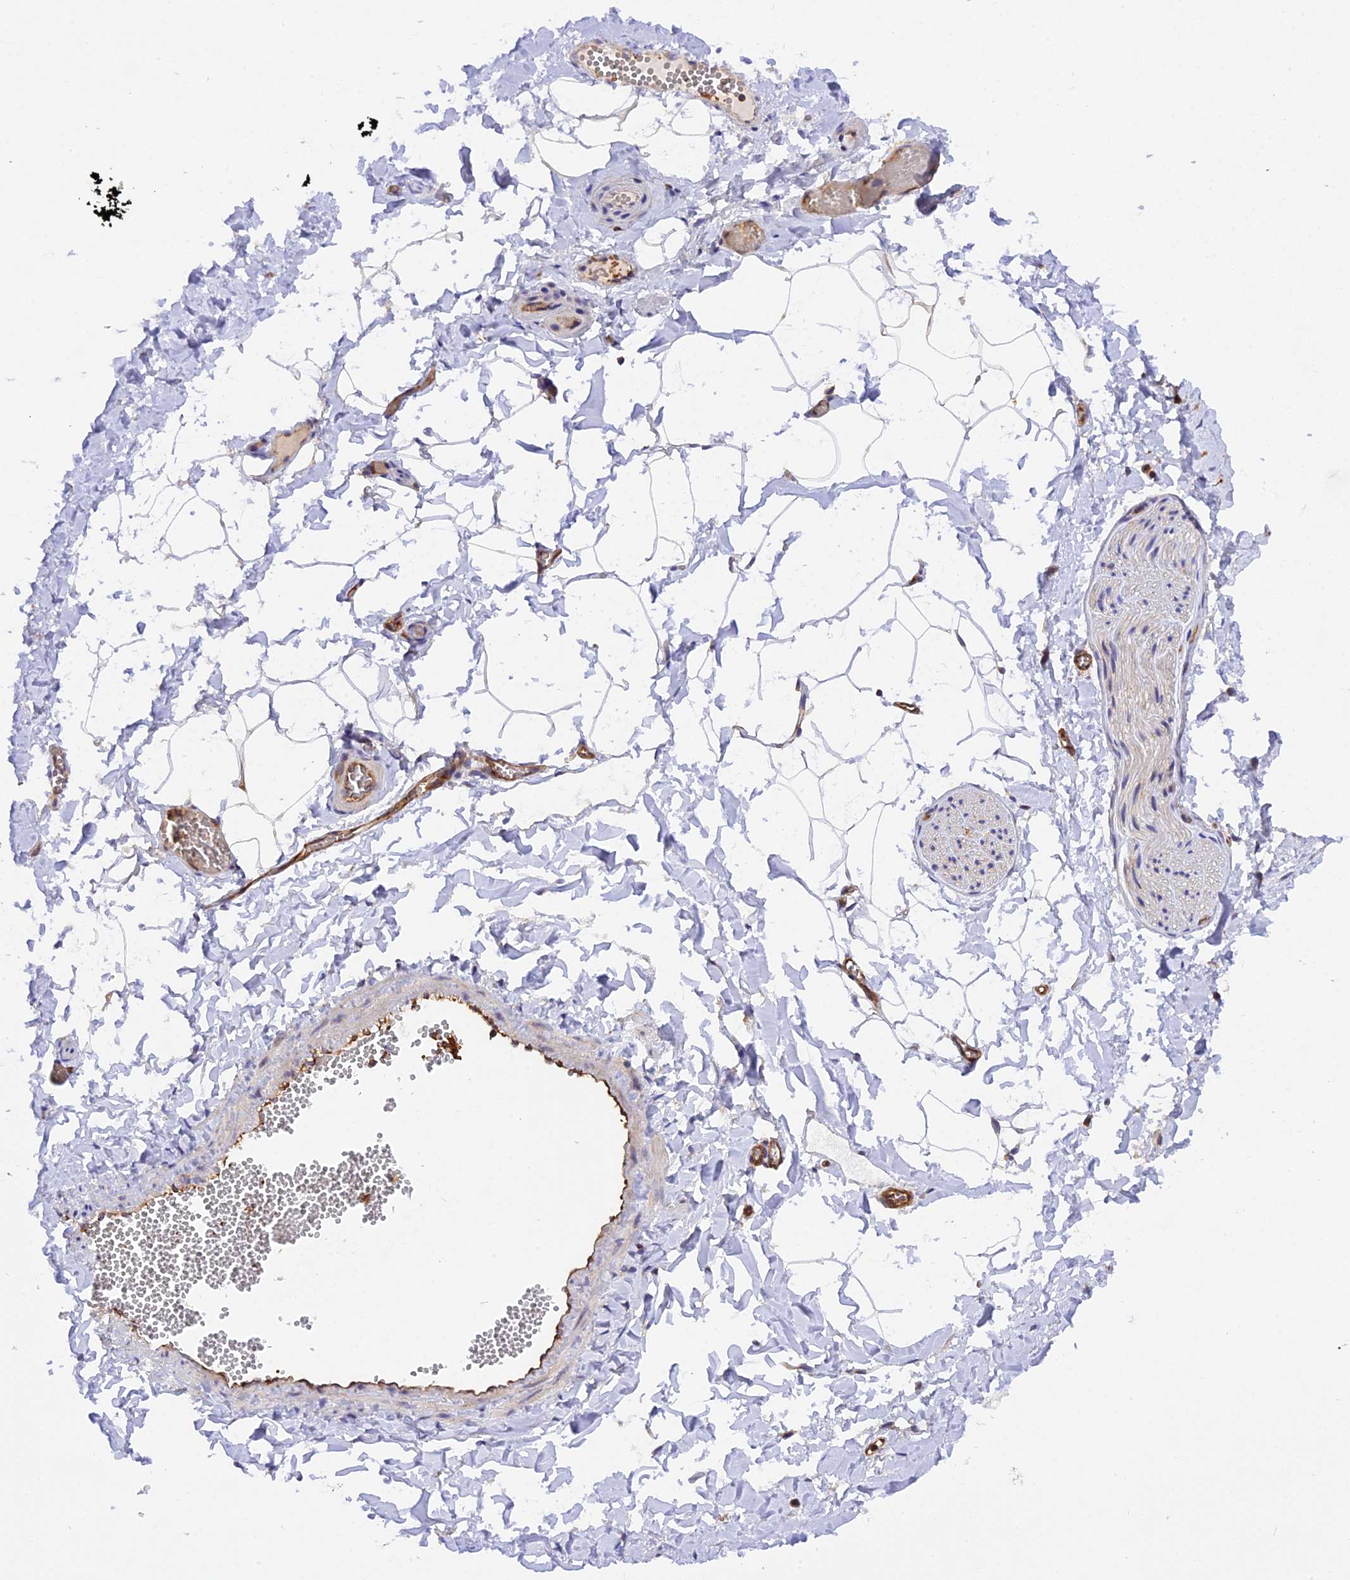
{"staining": {"intensity": "negative", "quantity": "none", "location": "none"}, "tissue": "adipose tissue", "cell_type": "Adipocytes", "image_type": "normal", "snomed": [{"axis": "morphology", "description": "Normal tissue, NOS"}, {"axis": "topography", "description": "Gallbladder"}, {"axis": "topography", "description": "Peripheral nerve tissue"}], "caption": "Immunohistochemistry (IHC) micrograph of unremarkable adipose tissue: human adipose tissue stained with DAB exhibits no significant protein expression in adipocytes. The staining is performed using DAB (3,3'-diaminobenzidine) brown chromogen with nuclei counter-stained in using hematoxylin.", "gene": "C5orf22", "patient": {"sex": "male", "age": 38}}